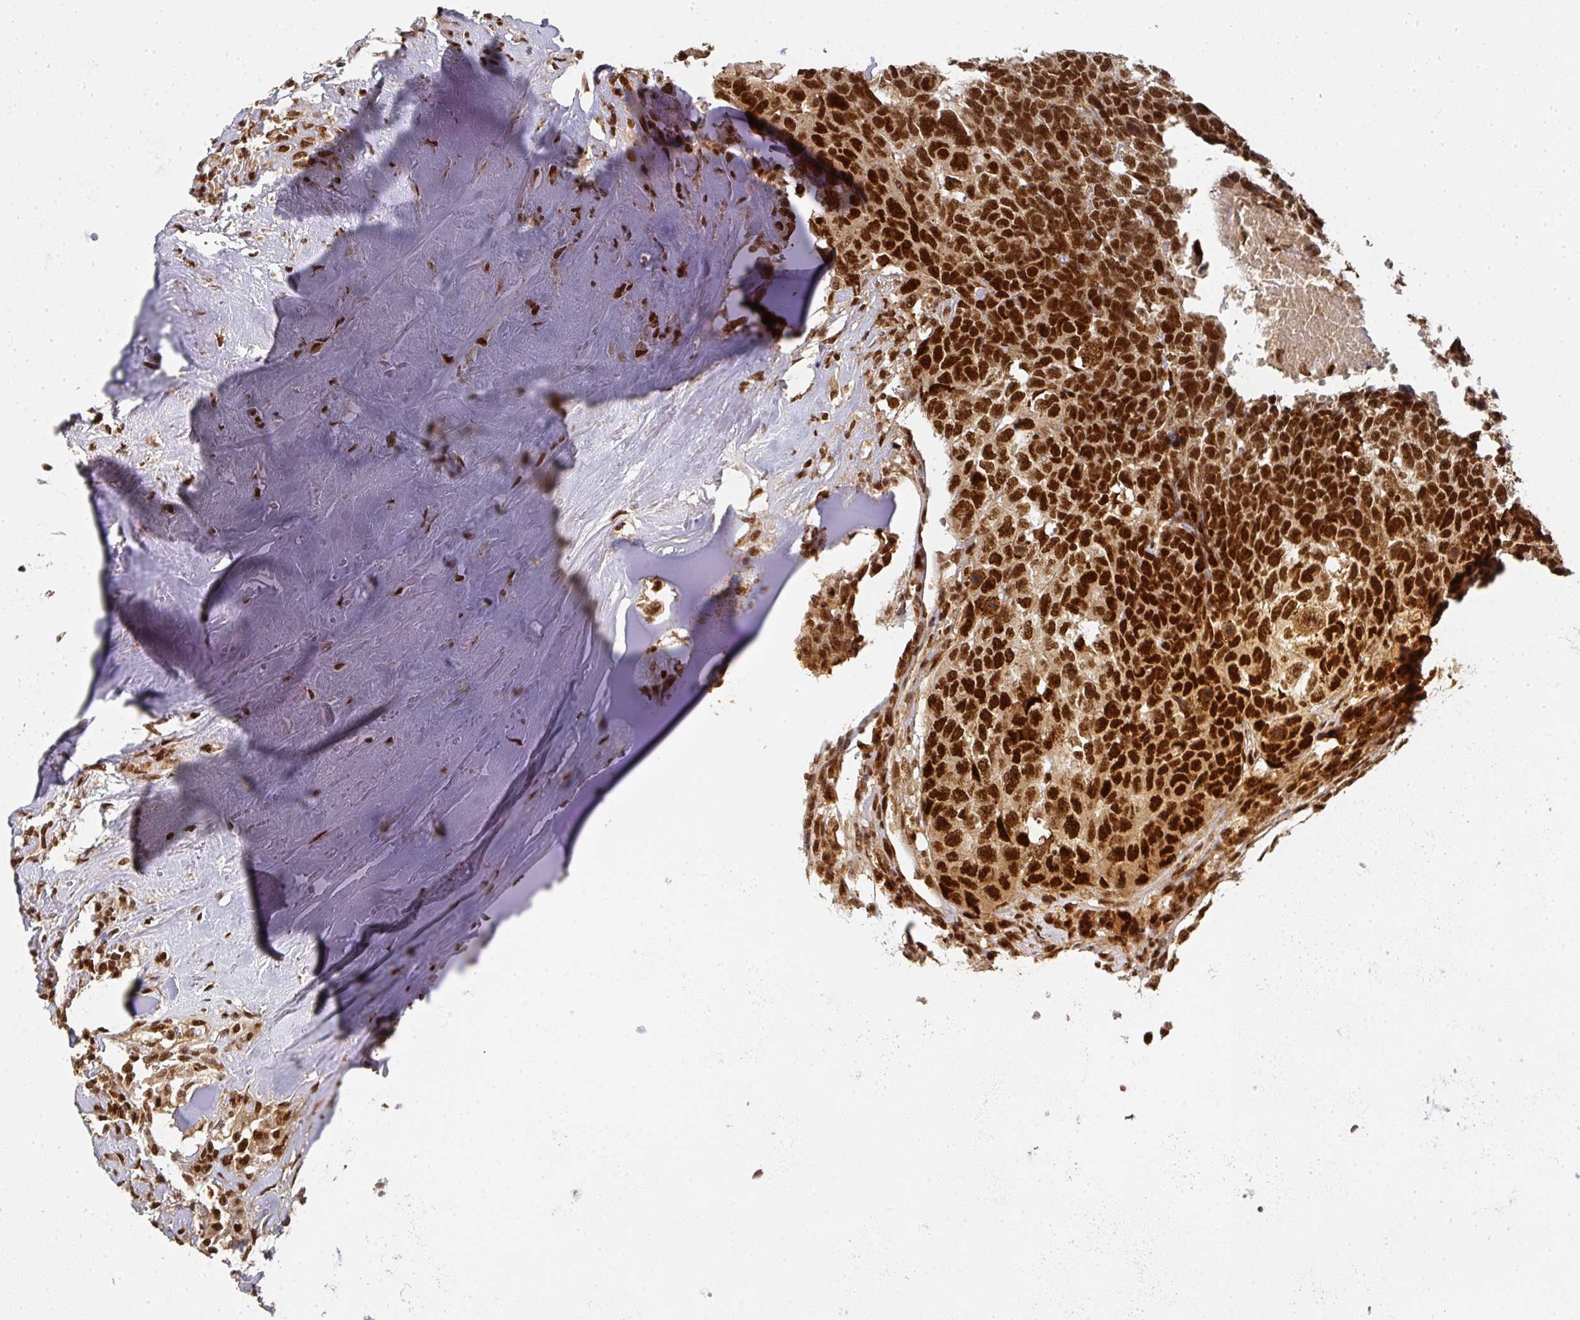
{"staining": {"intensity": "strong", "quantity": ">75%", "location": "nuclear"}, "tissue": "head and neck cancer", "cell_type": "Tumor cells", "image_type": "cancer", "snomed": [{"axis": "morphology", "description": "Squamous cell carcinoma, NOS"}, {"axis": "topography", "description": "Head-Neck"}], "caption": "Immunohistochemistry (IHC) staining of squamous cell carcinoma (head and neck), which demonstrates high levels of strong nuclear staining in approximately >75% of tumor cells indicating strong nuclear protein positivity. The staining was performed using DAB (brown) for protein detection and nuclei were counterstained in hematoxylin (blue).", "gene": "DIDO1", "patient": {"sex": "male", "age": 66}}